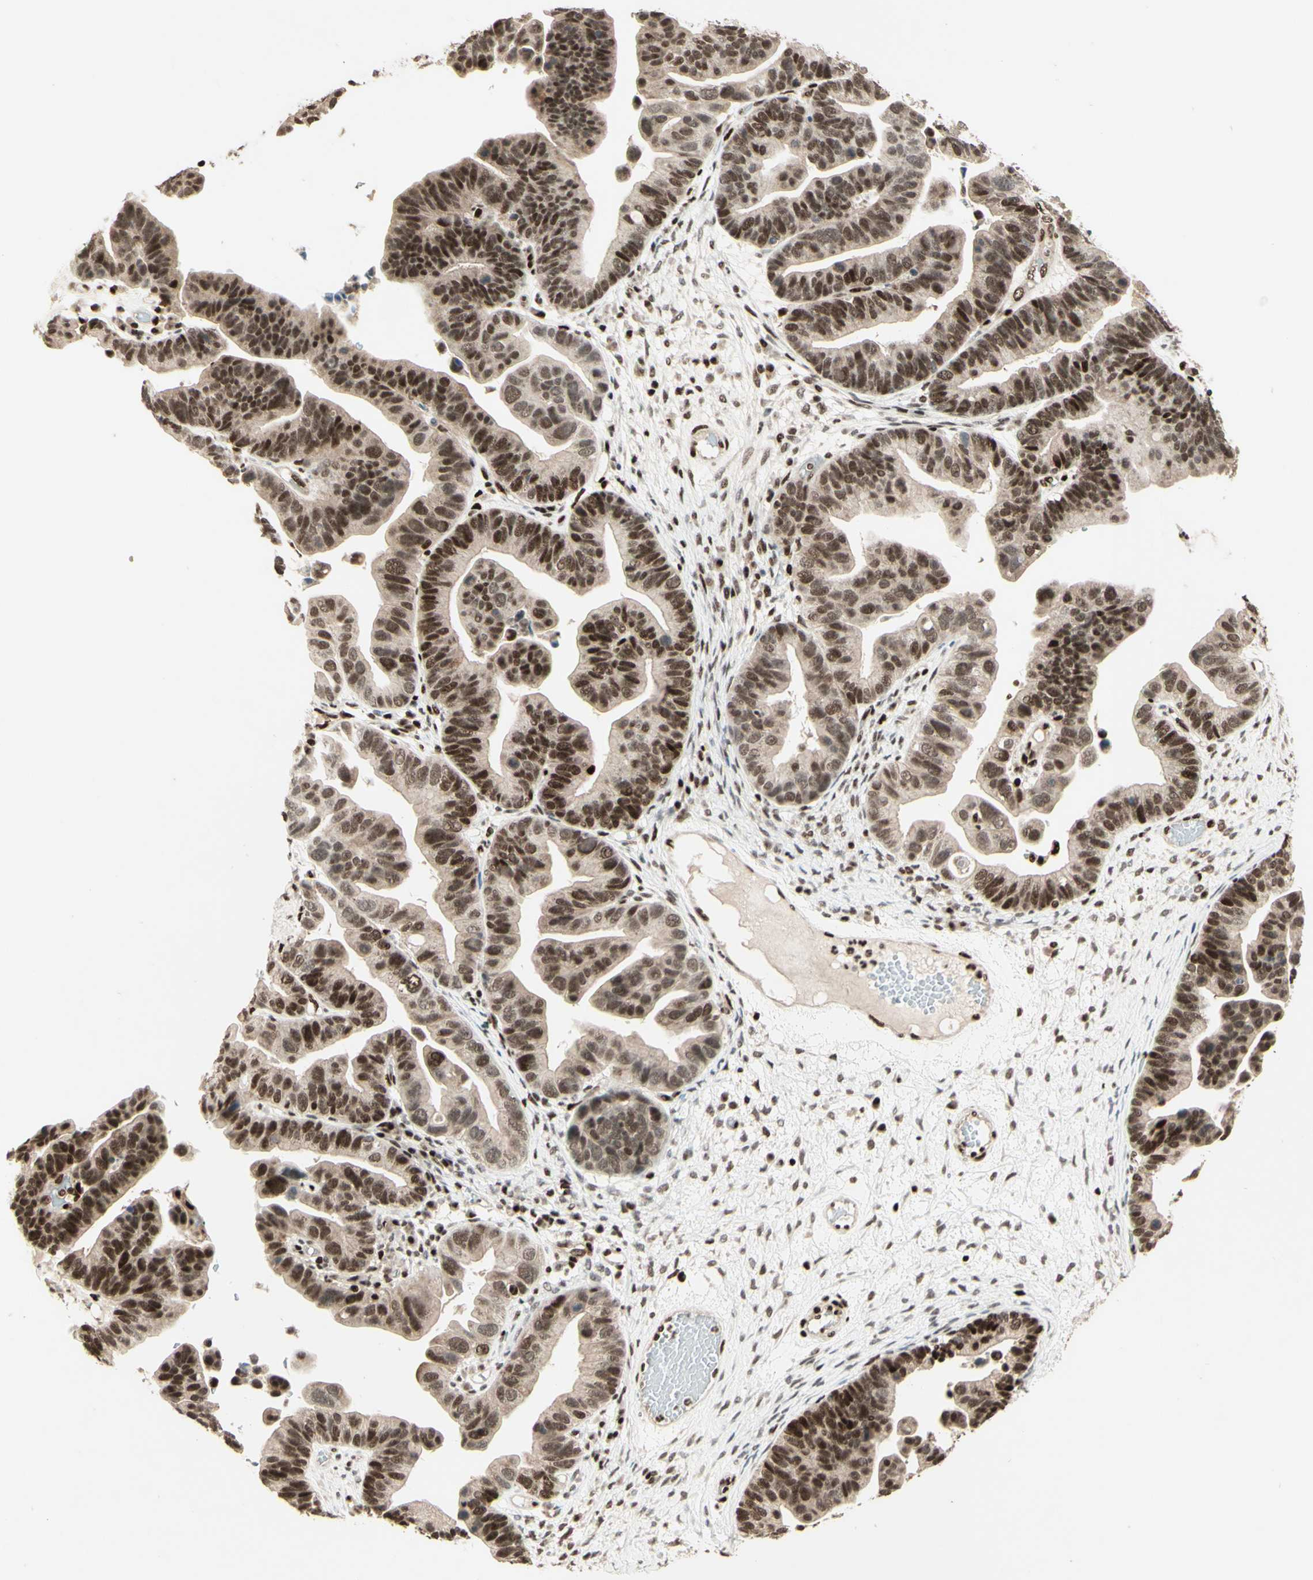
{"staining": {"intensity": "strong", "quantity": ">75%", "location": "nuclear"}, "tissue": "ovarian cancer", "cell_type": "Tumor cells", "image_type": "cancer", "snomed": [{"axis": "morphology", "description": "Cystadenocarcinoma, serous, NOS"}, {"axis": "topography", "description": "Ovary"}], "caption": "Immunohistochemical staining of human serous cystadenocarcinoma (ovarian) displays strong nuclear protein staining in approximately >75% of tumor cells.", "gene": "NR3C1", "patient": {"sex": "female", "age": 56}}